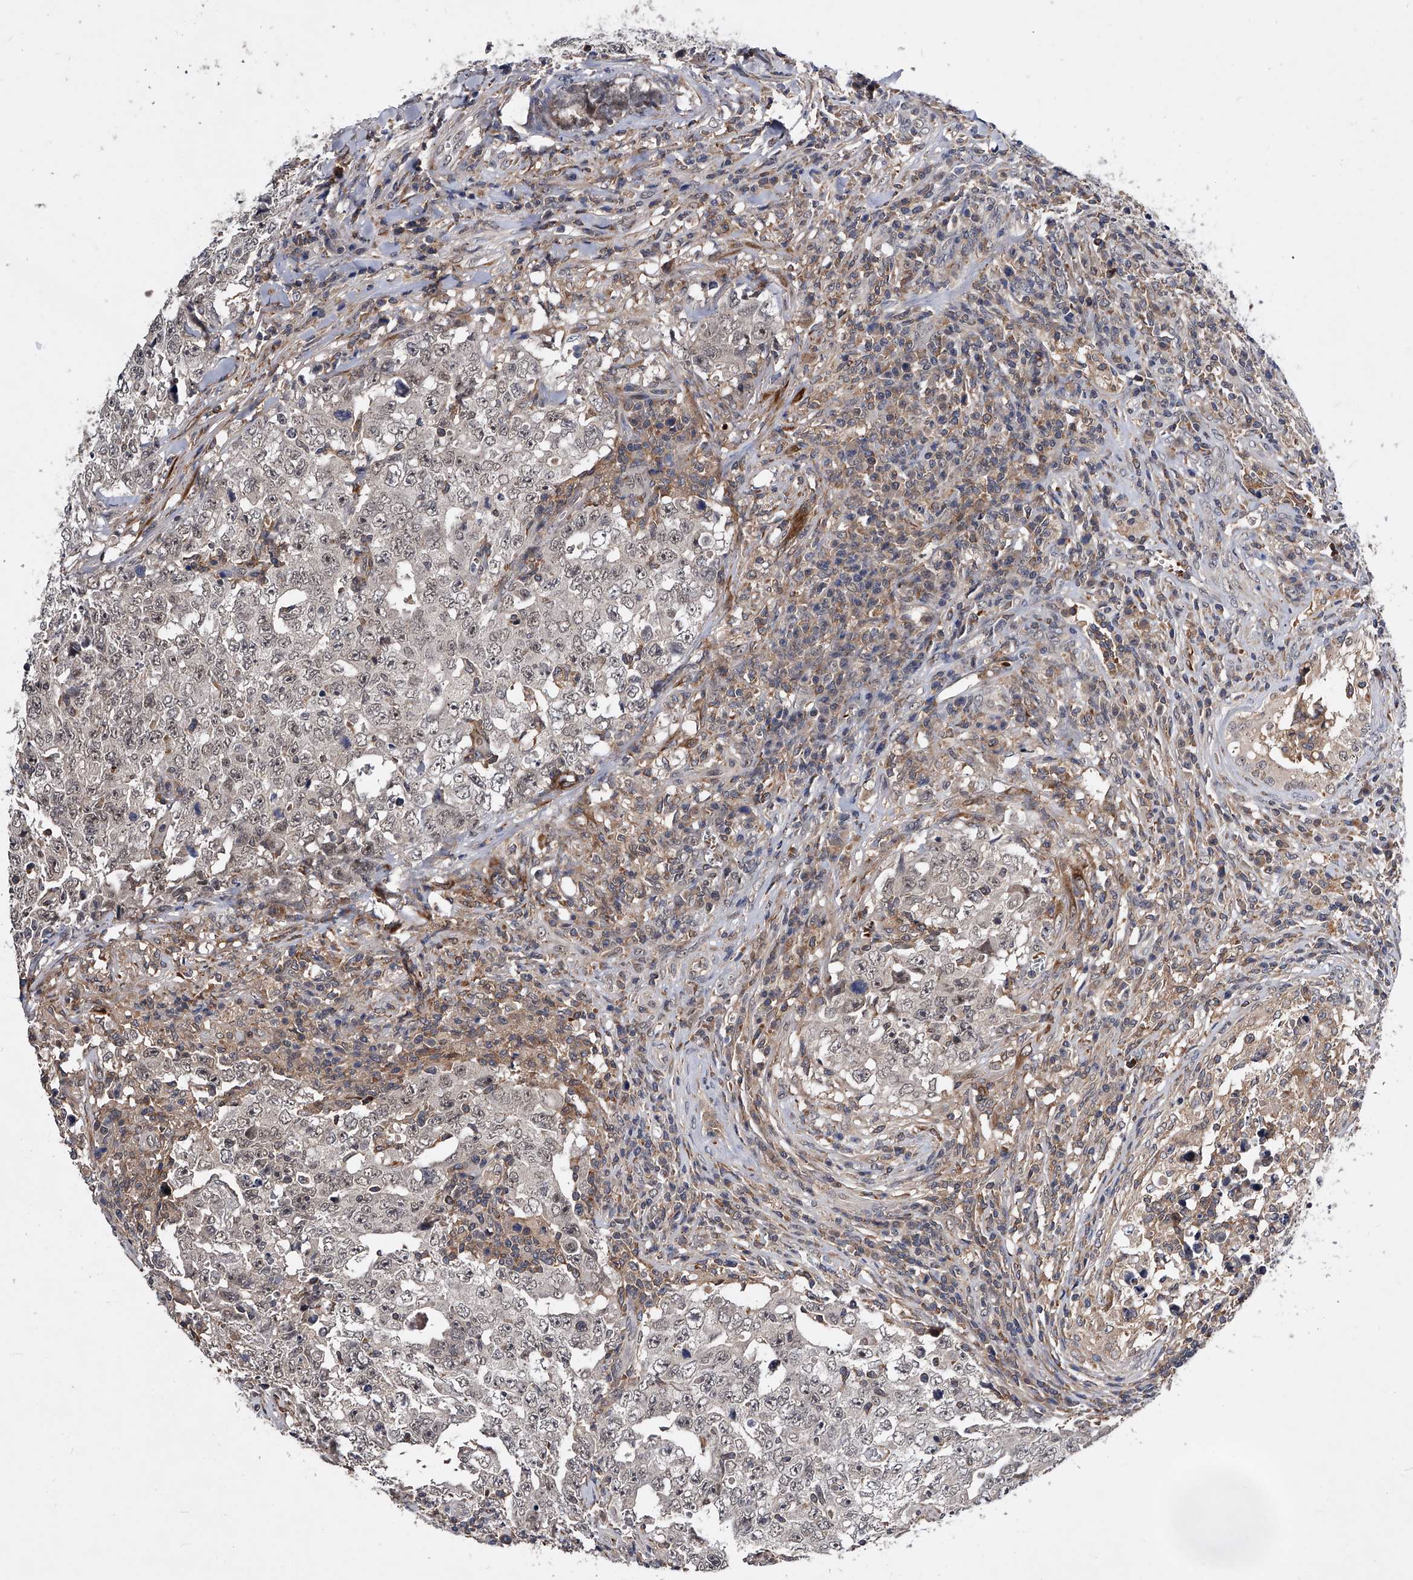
{"staining": {"intensity": "weak", "quantity": "25%-75%", "location": "nuclear"}, "tissue": "testis cancer", "cell_type": "Tumor cells", "image_type": "cancer", "snomed": [{"axis": "morphology", "description": "Carcinoma, Embryonal, NOS"}, {"axis": "topography", "description": "Testis"}], "caption": "High-magnification brightfield microscopy of testis cancer (embryonal carcinoma) stained with DAB (brown) and counterstained with hematoxylin (blue). tumor cells exhibit weak nuclear staining is seen in about25%-75% of cells.", "gene": "ZNF30", "patient": {"sex": "male", "age": 26}}